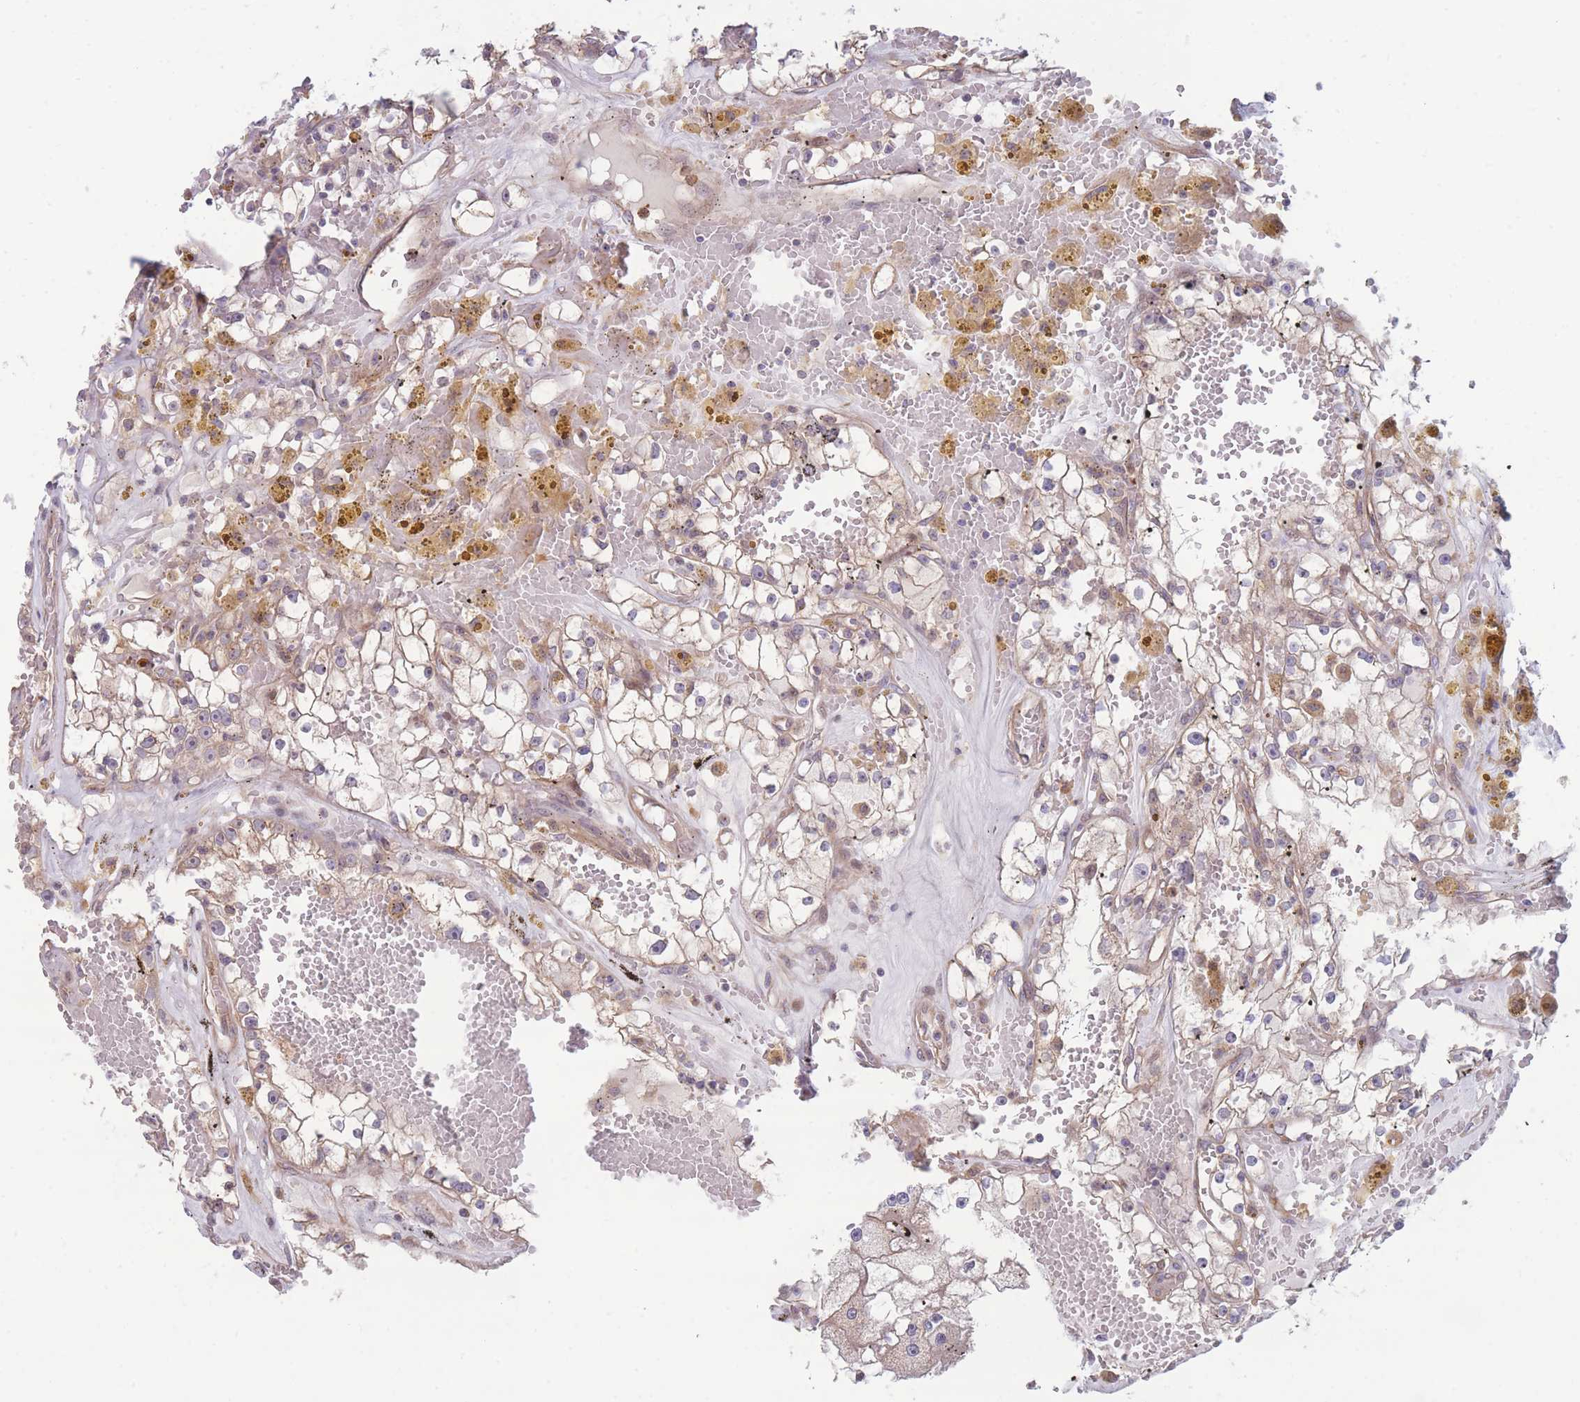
{"staining": {"intensity": "weak", "quantity": ">75%", "location": "cytoplasmic/membranous"}, "tissue": "renal cancer", "cell_type": "Tumor cells", "image_type": "cancer", "snomed": [{"axis": "morphology", "description": "Adenocarcinoma, NOS"}, {"axis": "topography", "description": "Kidney"}], "caption": "Immunohistochemical staining of renal adenocarcinoma demonstrates weak cytoplasmic/membranous protein staining in approximately >75% of tumor cells. Using DAB (3,3'-diaminobenzidine) (brown) and hematoxylin (blue) stains, captured at high magnification using brightfield microscopy.", "gene": "STEAP3", "patient": {"sex": "male", "age": 56}}